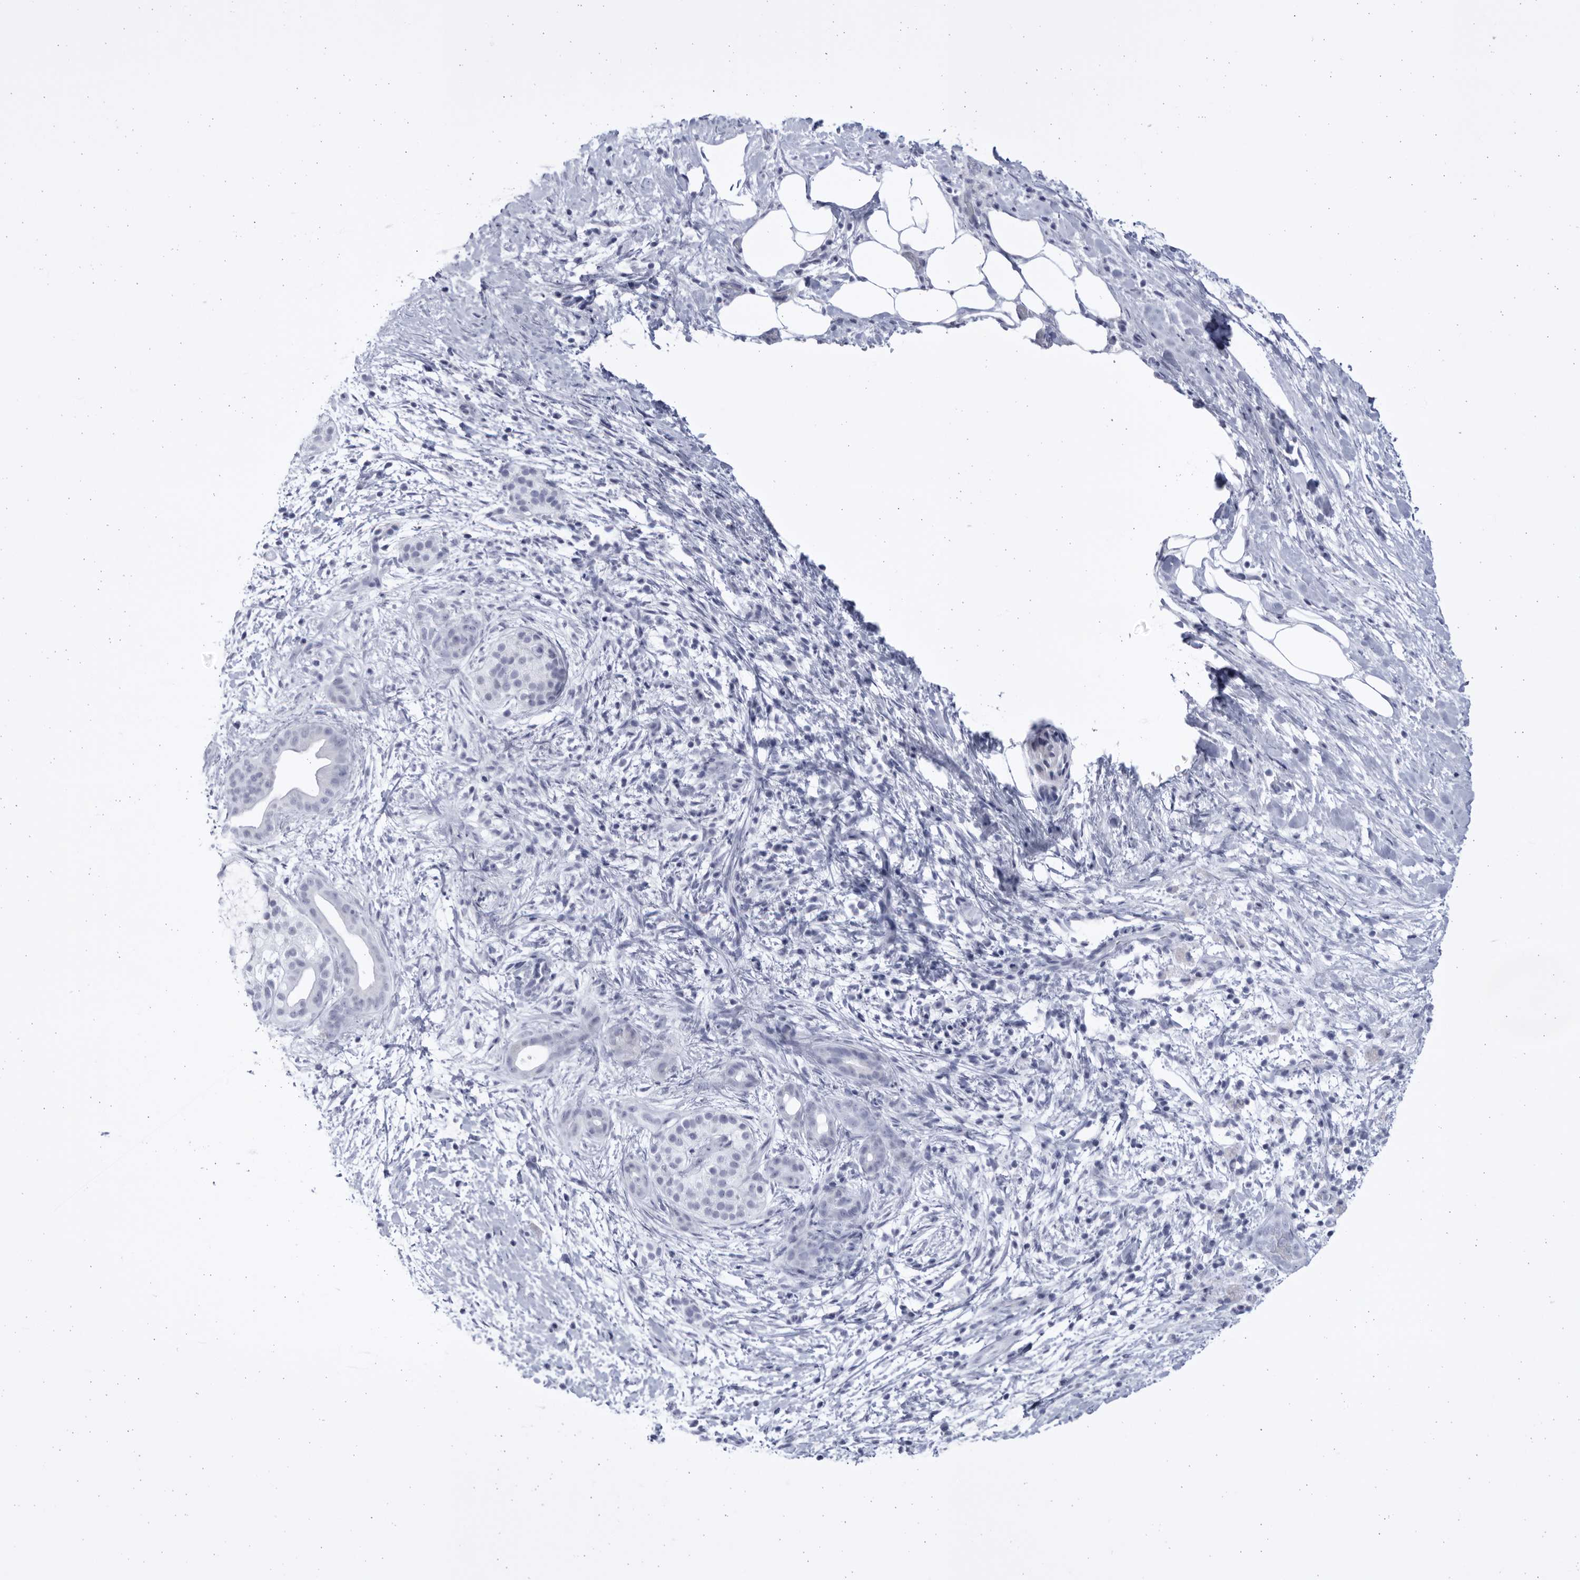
{"staining": {"intensity": "negative", "quantity": "none", "location": "none"}, "tissue": "pancreatic cancer", "cell_type": "Tumor cells", "image_type": "cancer", "snomed": [{"axis": "morphology", "description": "Adenocarcinoma, NOS"}, {"axis": "topography", "description": "Pancreas"}], "caption": "A photomicrograph of pancreatic cancer (adenocarcinoma) stained for a protein exhibits no brown staining in tumor cells. (IHC, brightfield microscopy, high magnification).", "gene": "CCDC181", "patient": {"sex": "male", "age": 58}}